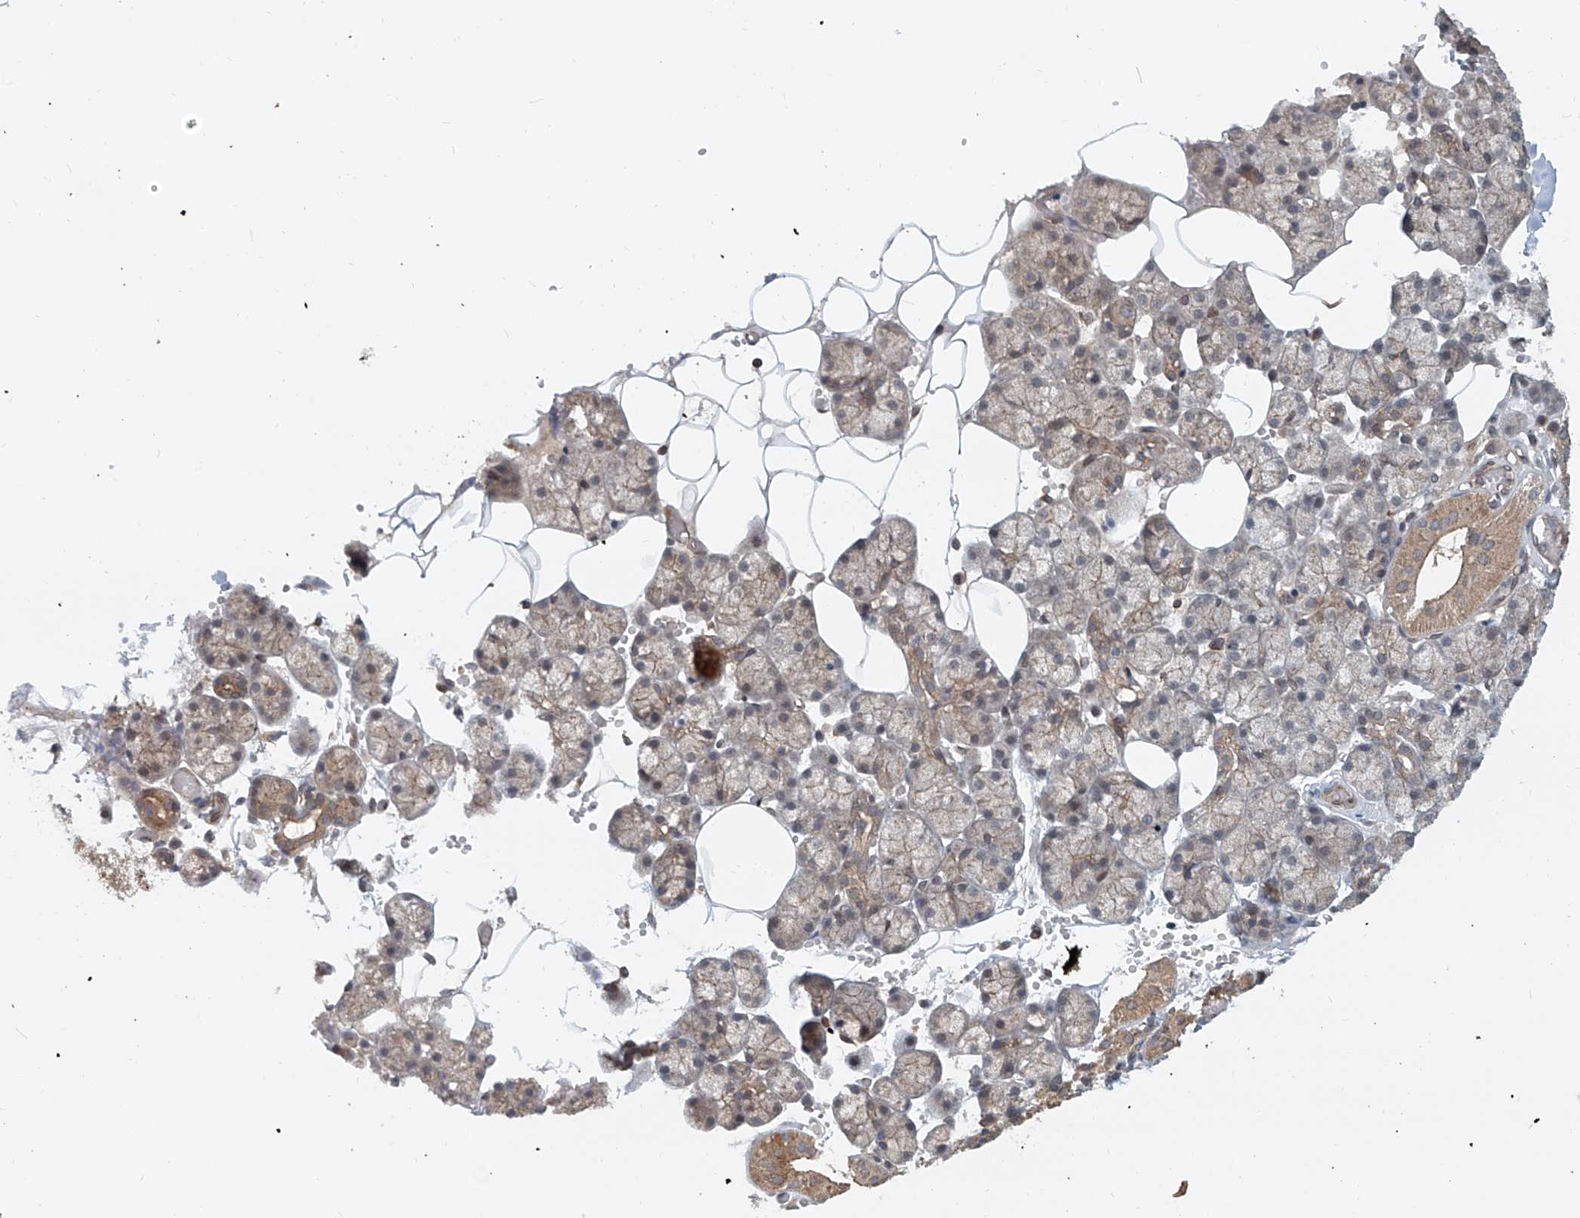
{"staining": {"intensity": "moderate", "quantity": ">75%", "location": "cytoplasmic/membranous"}, "tissue": "salivary gland", "cell_type": "Glandular cells", "image_type": "normal", "snomed": [{"axis": "morphology", "description": "Normal tissue, NOS"}, {"axis": "topography", "description": "Salivary gland"}], "caption": "The image displays a brown stain indicating the presence of a protein in the cytoplasmic/membranous of glandular cells in salivary gland.", "gene": "SASH1", "patient": {"sex": "male", "age": 62}}